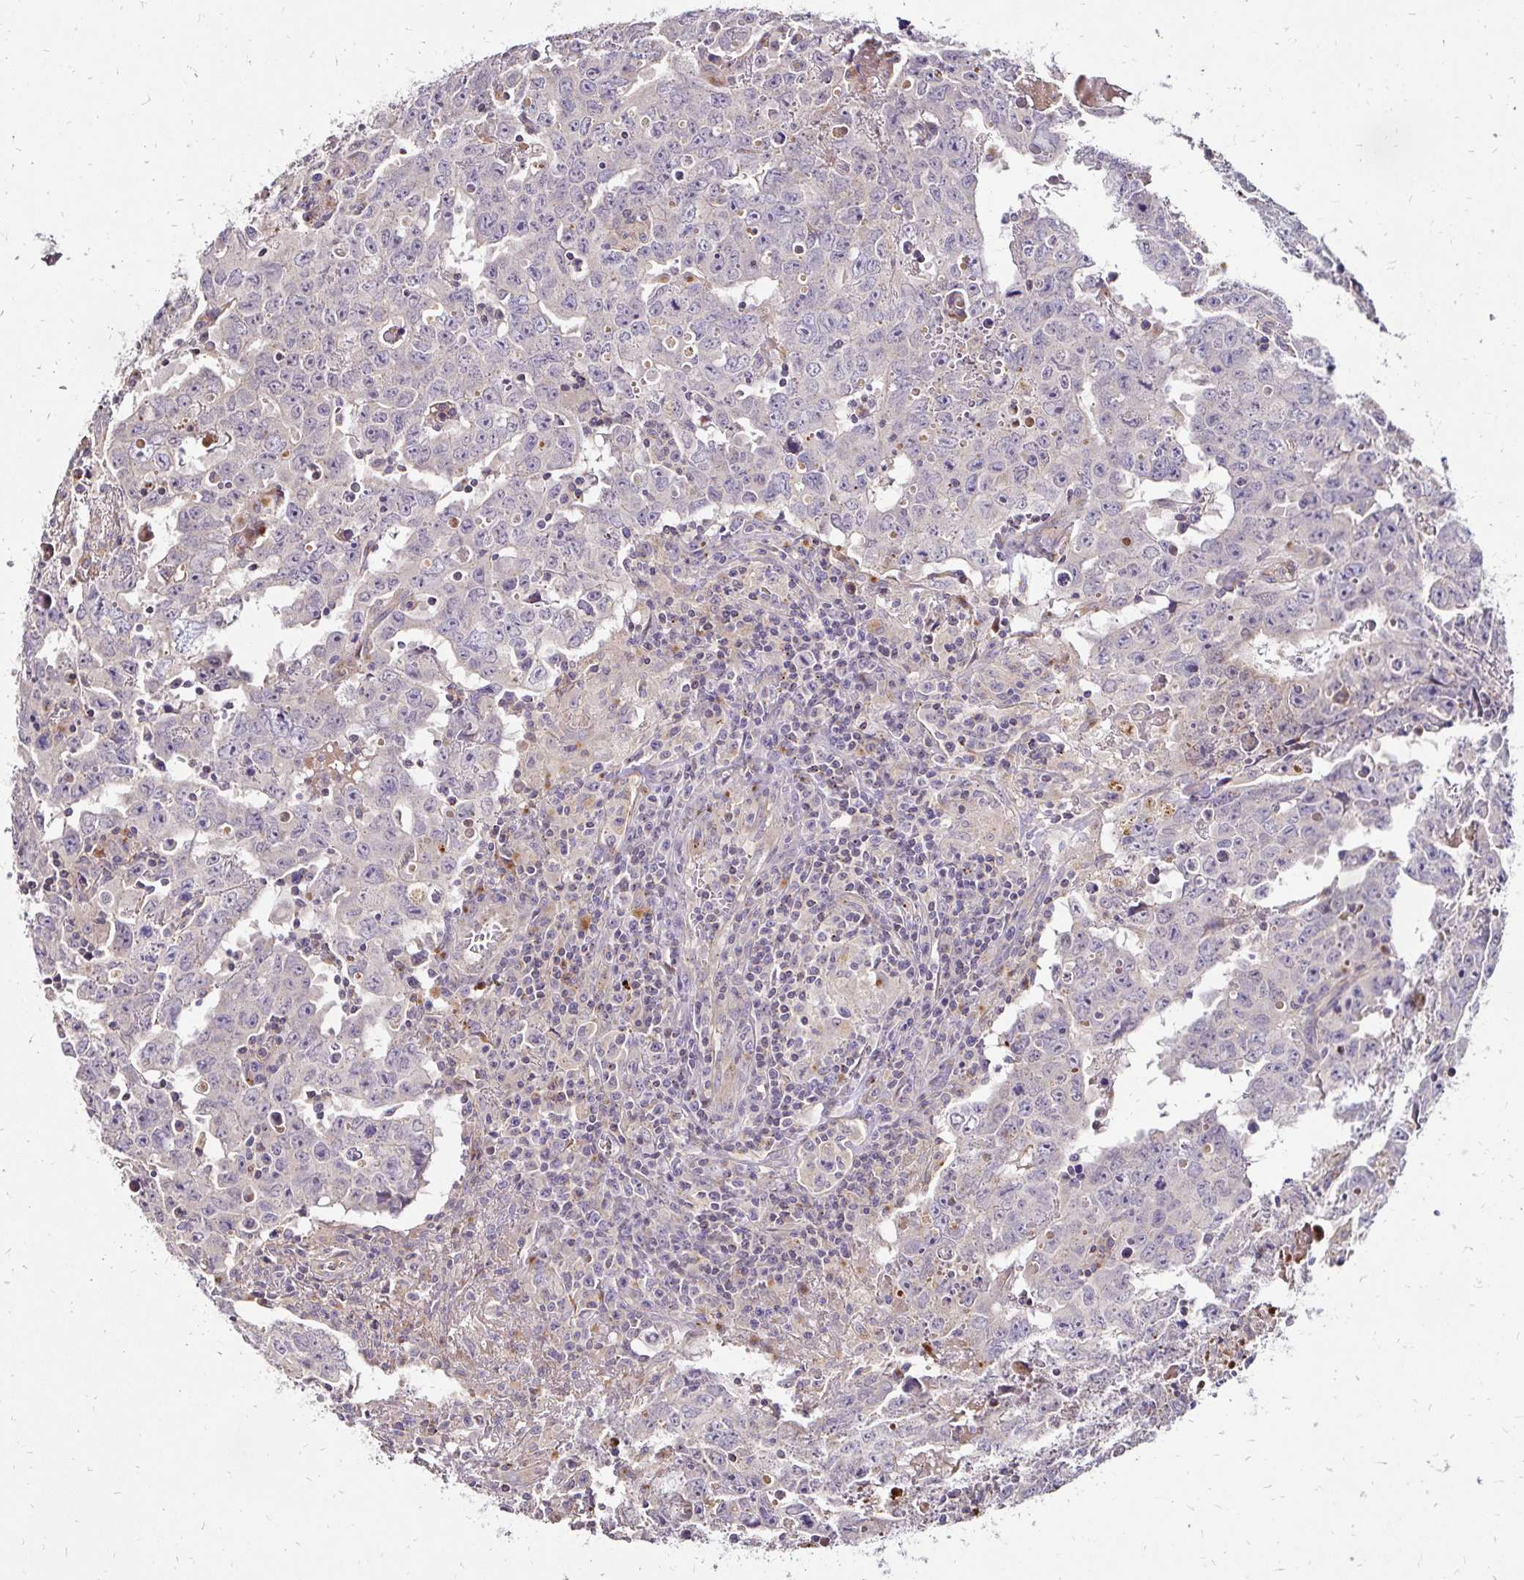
{"staining": {"intensity": "negative", "quantity": "none", "location": "none"}, "tissue": "testis cancer", "cell_type": "Tumor cells", "image_type": "cancer", "snomed": [{"axis": "morphology", "description": "Carcinoma, Embryonal, NOS"}, {"axis": "topography", "description": "Testis"}], "caption": "A photomicrograph of human embryonal carcinoma (testis) is negative for staining in tumor cells.", "gene": "IDUA", "patient": {"sex": "male", "age": 22}}